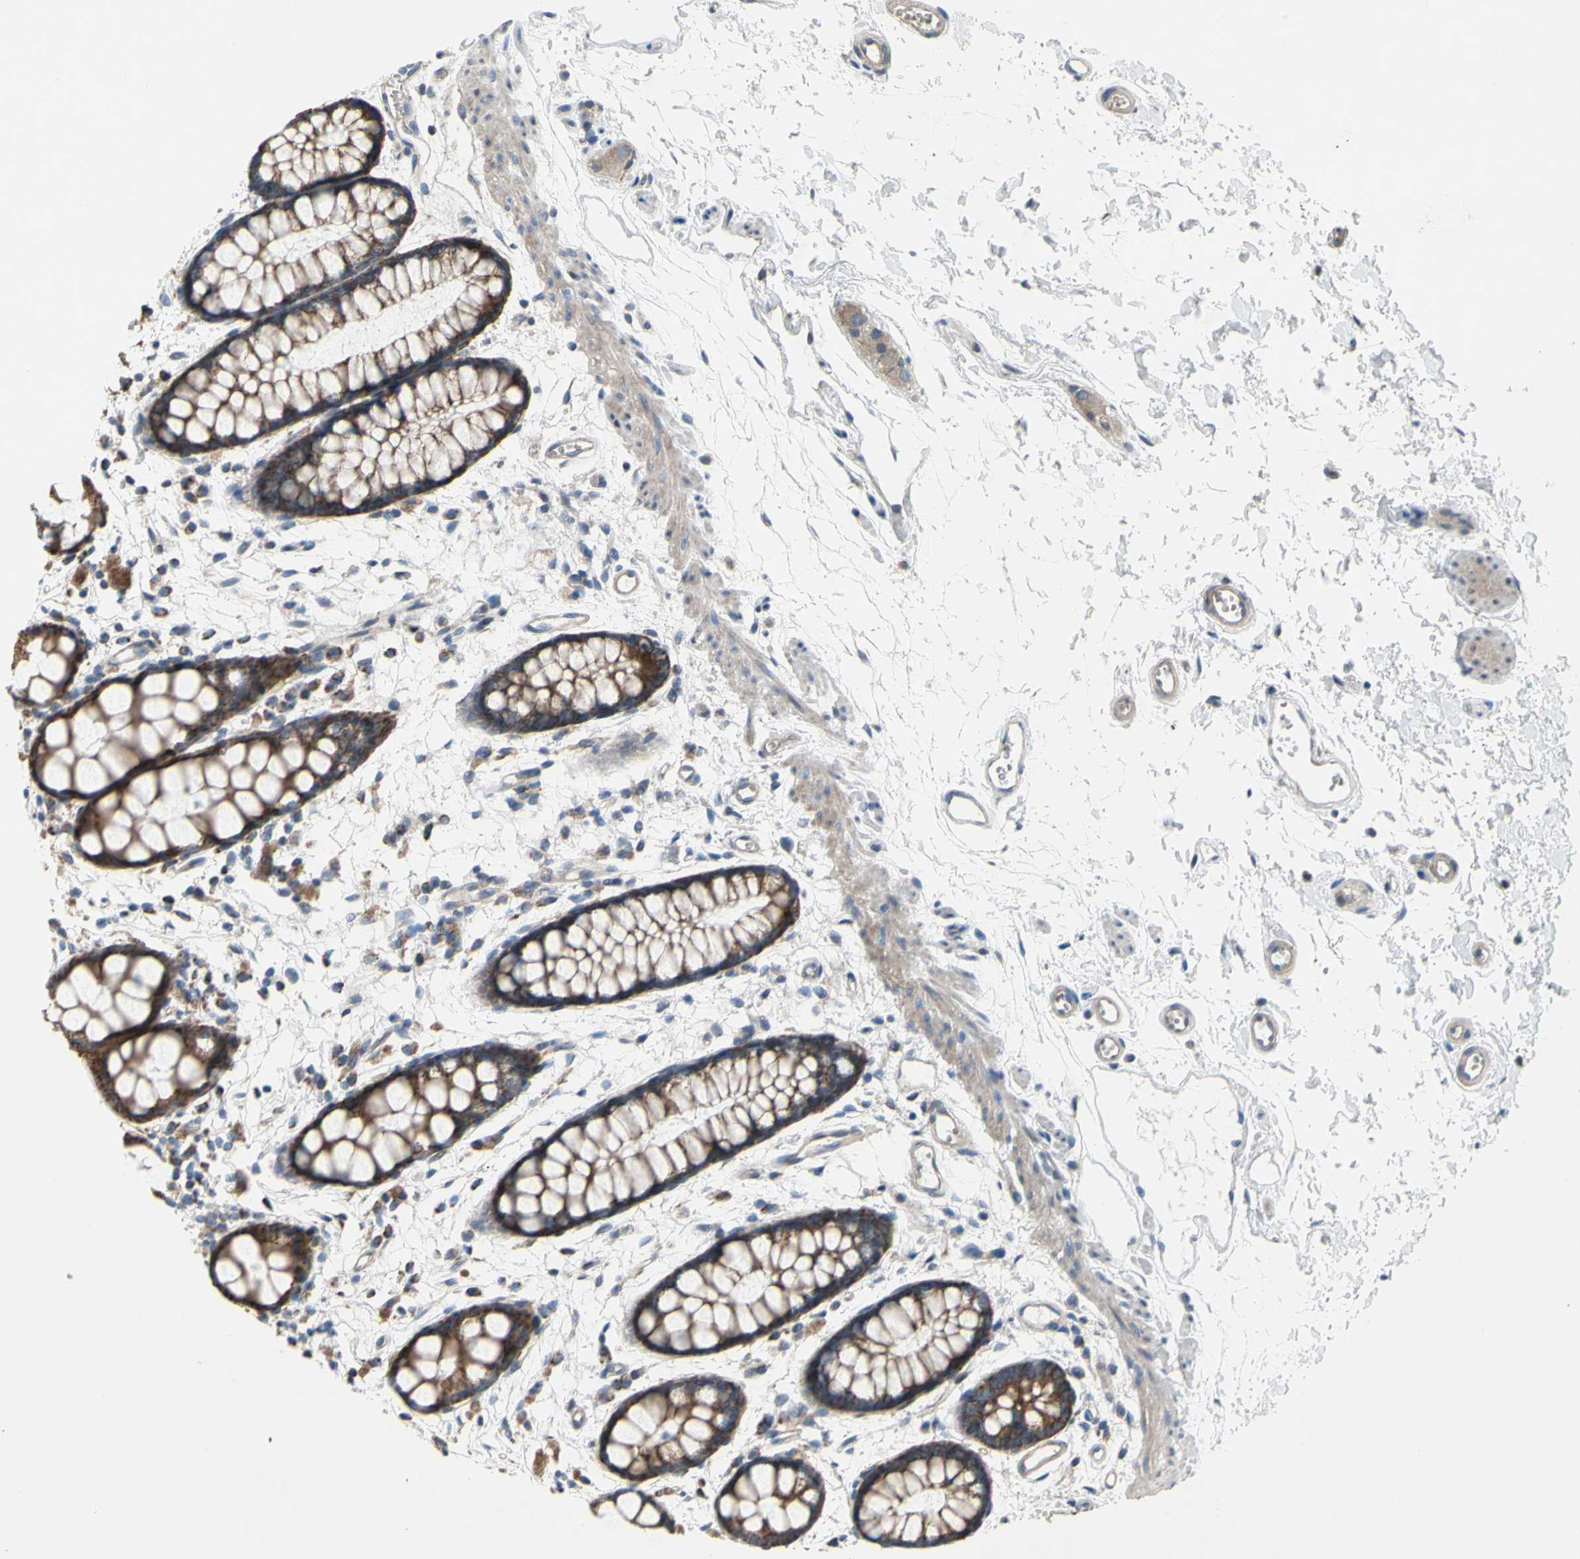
{"staining": {"intensity": "strong", "quantity": ">75%", "location": "cytoplasmic/membranous"}, "tissue": "rectum", "cell_type": "Glandular cells", "image_type": "normal", "snomed": [{"axis": "morphology", "description": "Normal tissue, NOS"}, {"axis": "topography", "description": "Rectum"}], "caption": "Protein analysis of normal rectum demonstrates strong cytoplasmic/membranous staining in approximately >75% of glandular cells.", "gene": "GRAMD2B", "patient": {"sex": "female", "age": 66}}